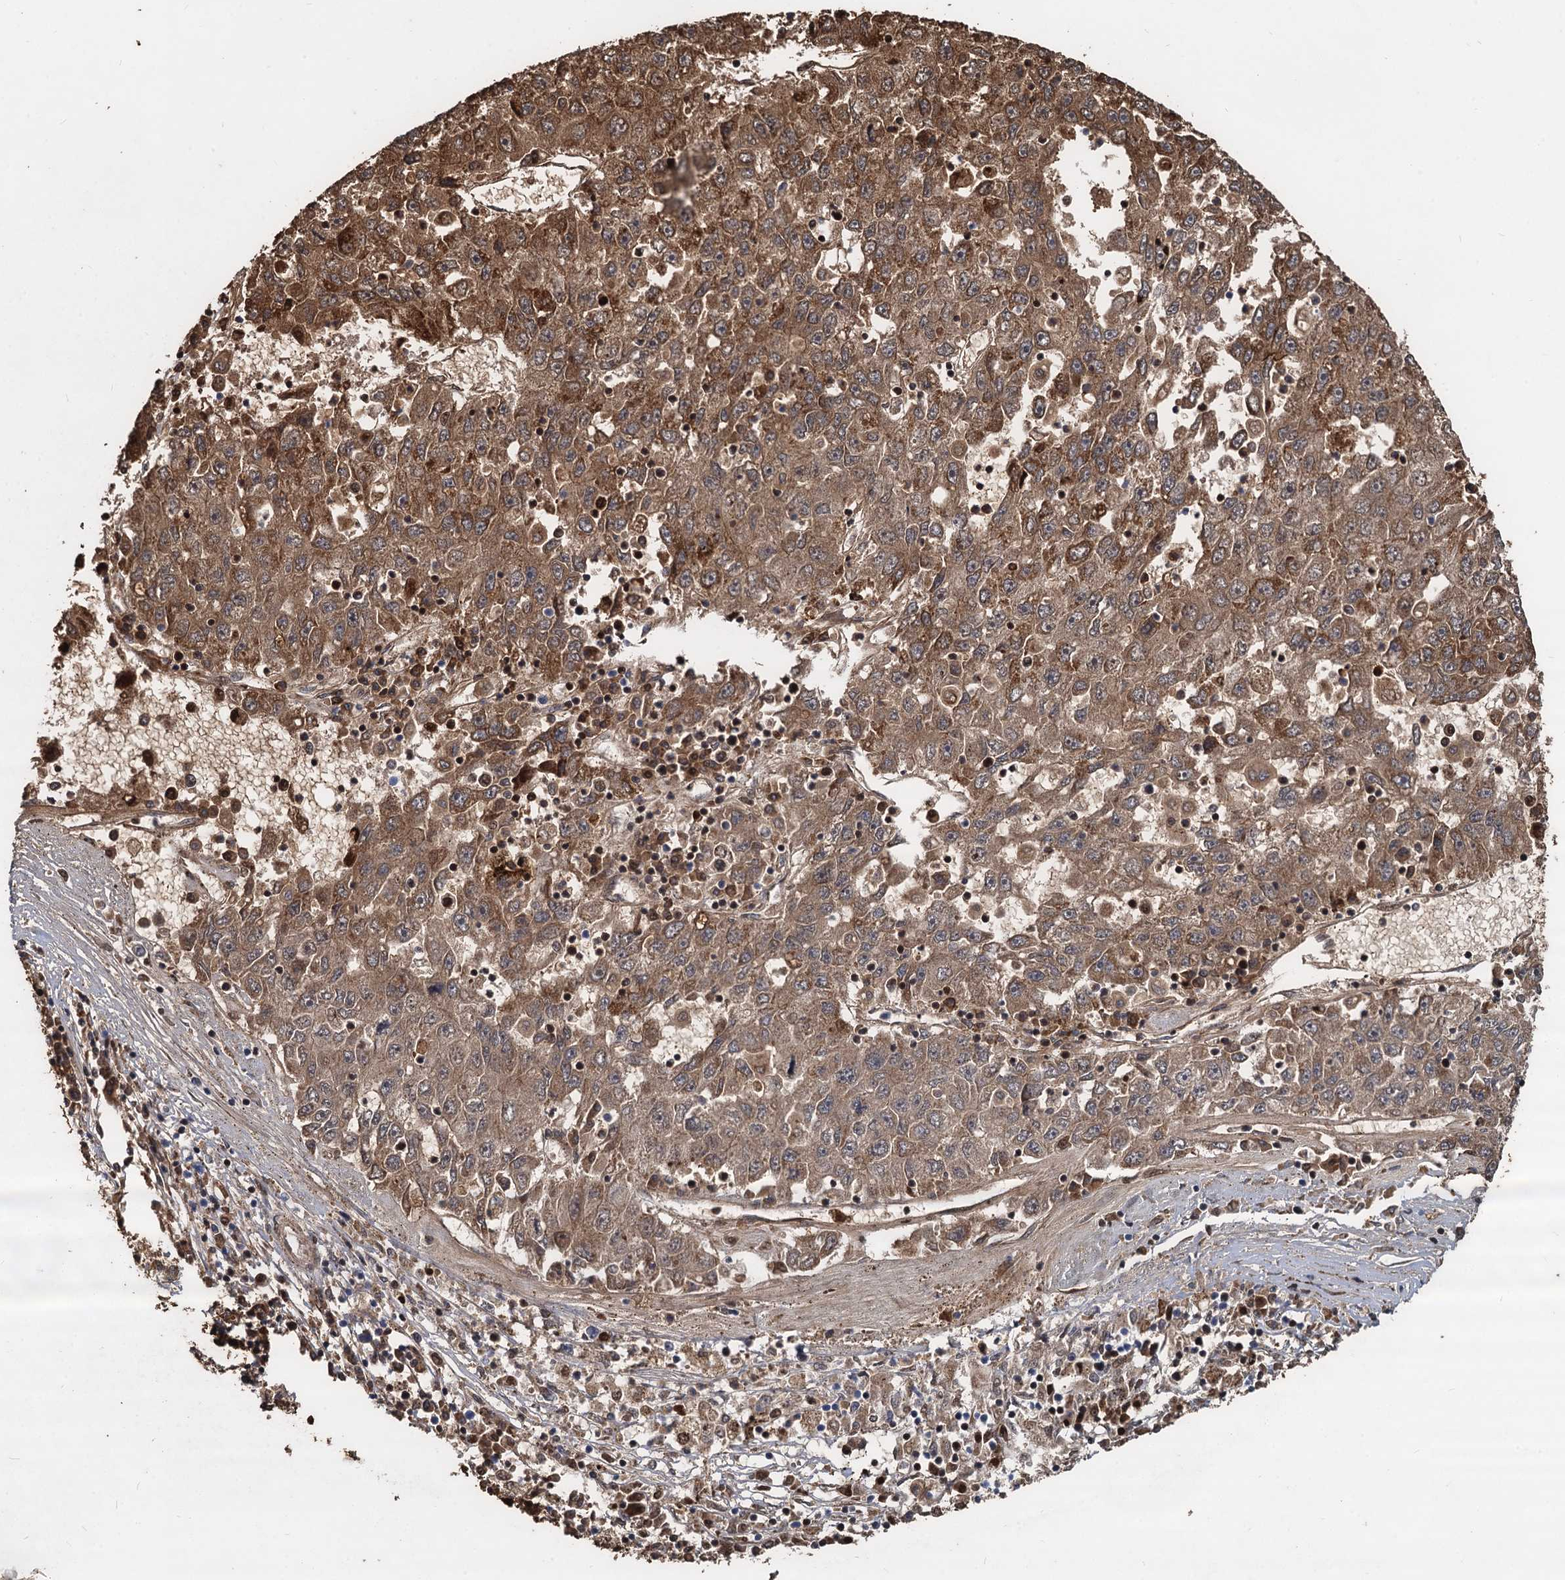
{"staining": {"intensity": "moderate", "quantity": ">75%", "location": "cytoplasmic/membranous"}, "tissue": "liver cancer", "cell_type": "Tumor cells", "image_type": "cancer", "snomed": [{"axis": "morphology", "description": "Carcinoma, Hepatocellular, NOS"}, {"axis": "topography", "description": "Liver"}], "caption": "Immunohistochemistry of human liver cancer (hepatocellular carcinoma) shows medium levels of moderate cytoplasmic/membranous staining in about >75% of tumor cells.", "gene": "TCTN2", "patient": {"sex": "male", "age": 49}}